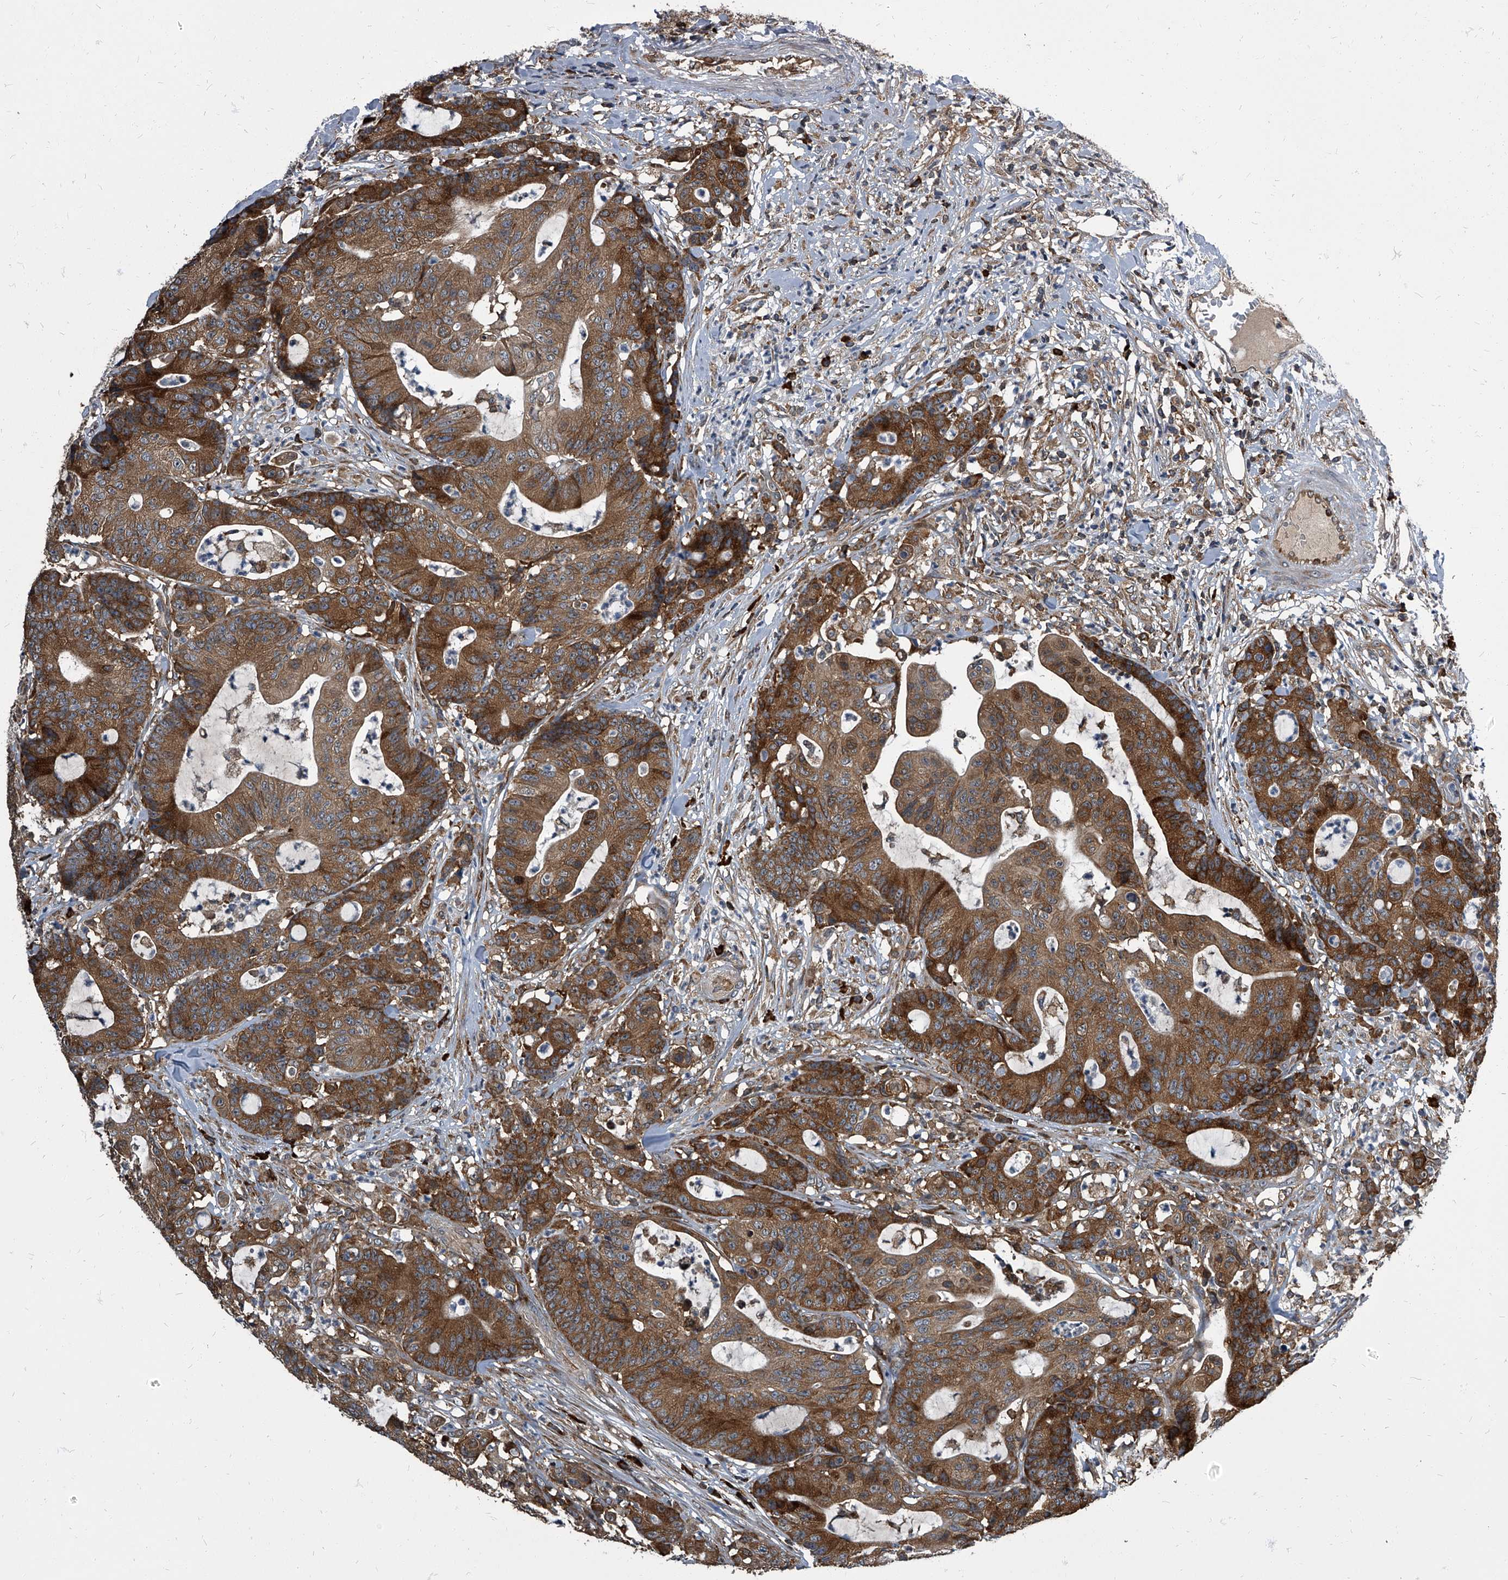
{"staining": {"intensity": "moderate", "quantity": ">75%", "location": "cytoplasmic/membranous"}, "tissue": "colorectal cancer", "cell_type": "Tumor cells", "image_type": "cancer", "snomed": [{"axis": "morphology", "description": "Adenocarcinoma, NOS"}, {"axis": "topography", "description": "Colon"}], "caption": "Colorectal cancer tissue exhibits moderate cytoplasmic/membranous positivity in approximately >75% of tumor cells", "gene": "CDV3", "patient": {"sex": "female", "age": 84}}